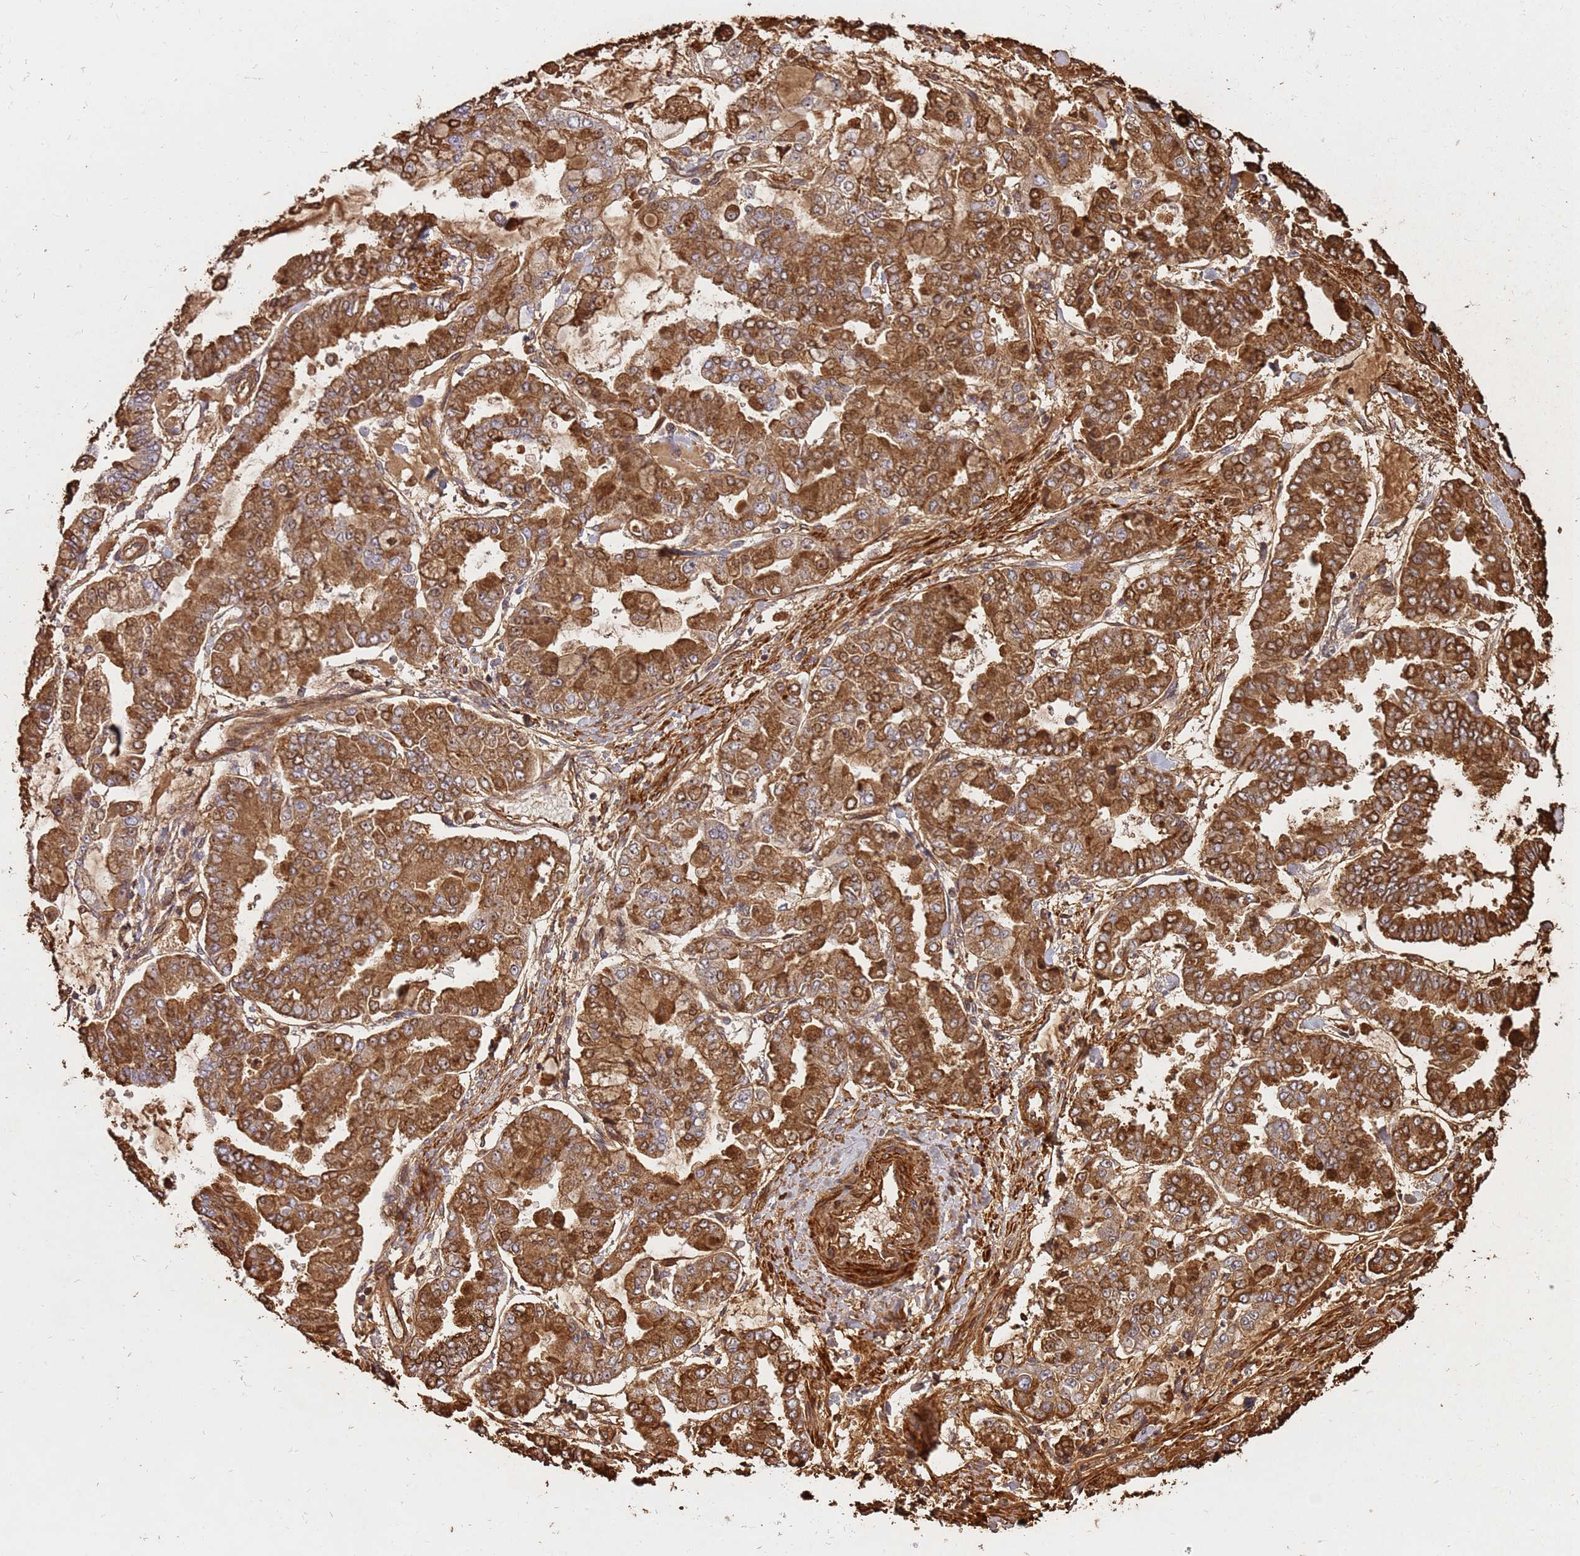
{"staining": {"intensity": "strong", "quantity": ">75%", "location": "cytoplasmic/membranous,nuclear"}, "tissue": "stomach cancer", "cell_type": "Tumor cells", "image_type": "cancer", "snomed": [{"axis": "morphology", "description": "Normal tissue, NOS"}, {"axis": "morphology", "description": "Adenocarcinoma, NOS"}, {"axis": "topography", "description": "Stomach, upper"}, {"axis": "topography", "description": "Stomach"}], "caption": "There is high levels of strong cytoplasmic/membranous and nuclear staining in tumor cells of stomach cancer, as demonstrated by immunohistochemical staining (brown color).", "gene": "ST18", "patient": {"sex": "male", "age": 76}}